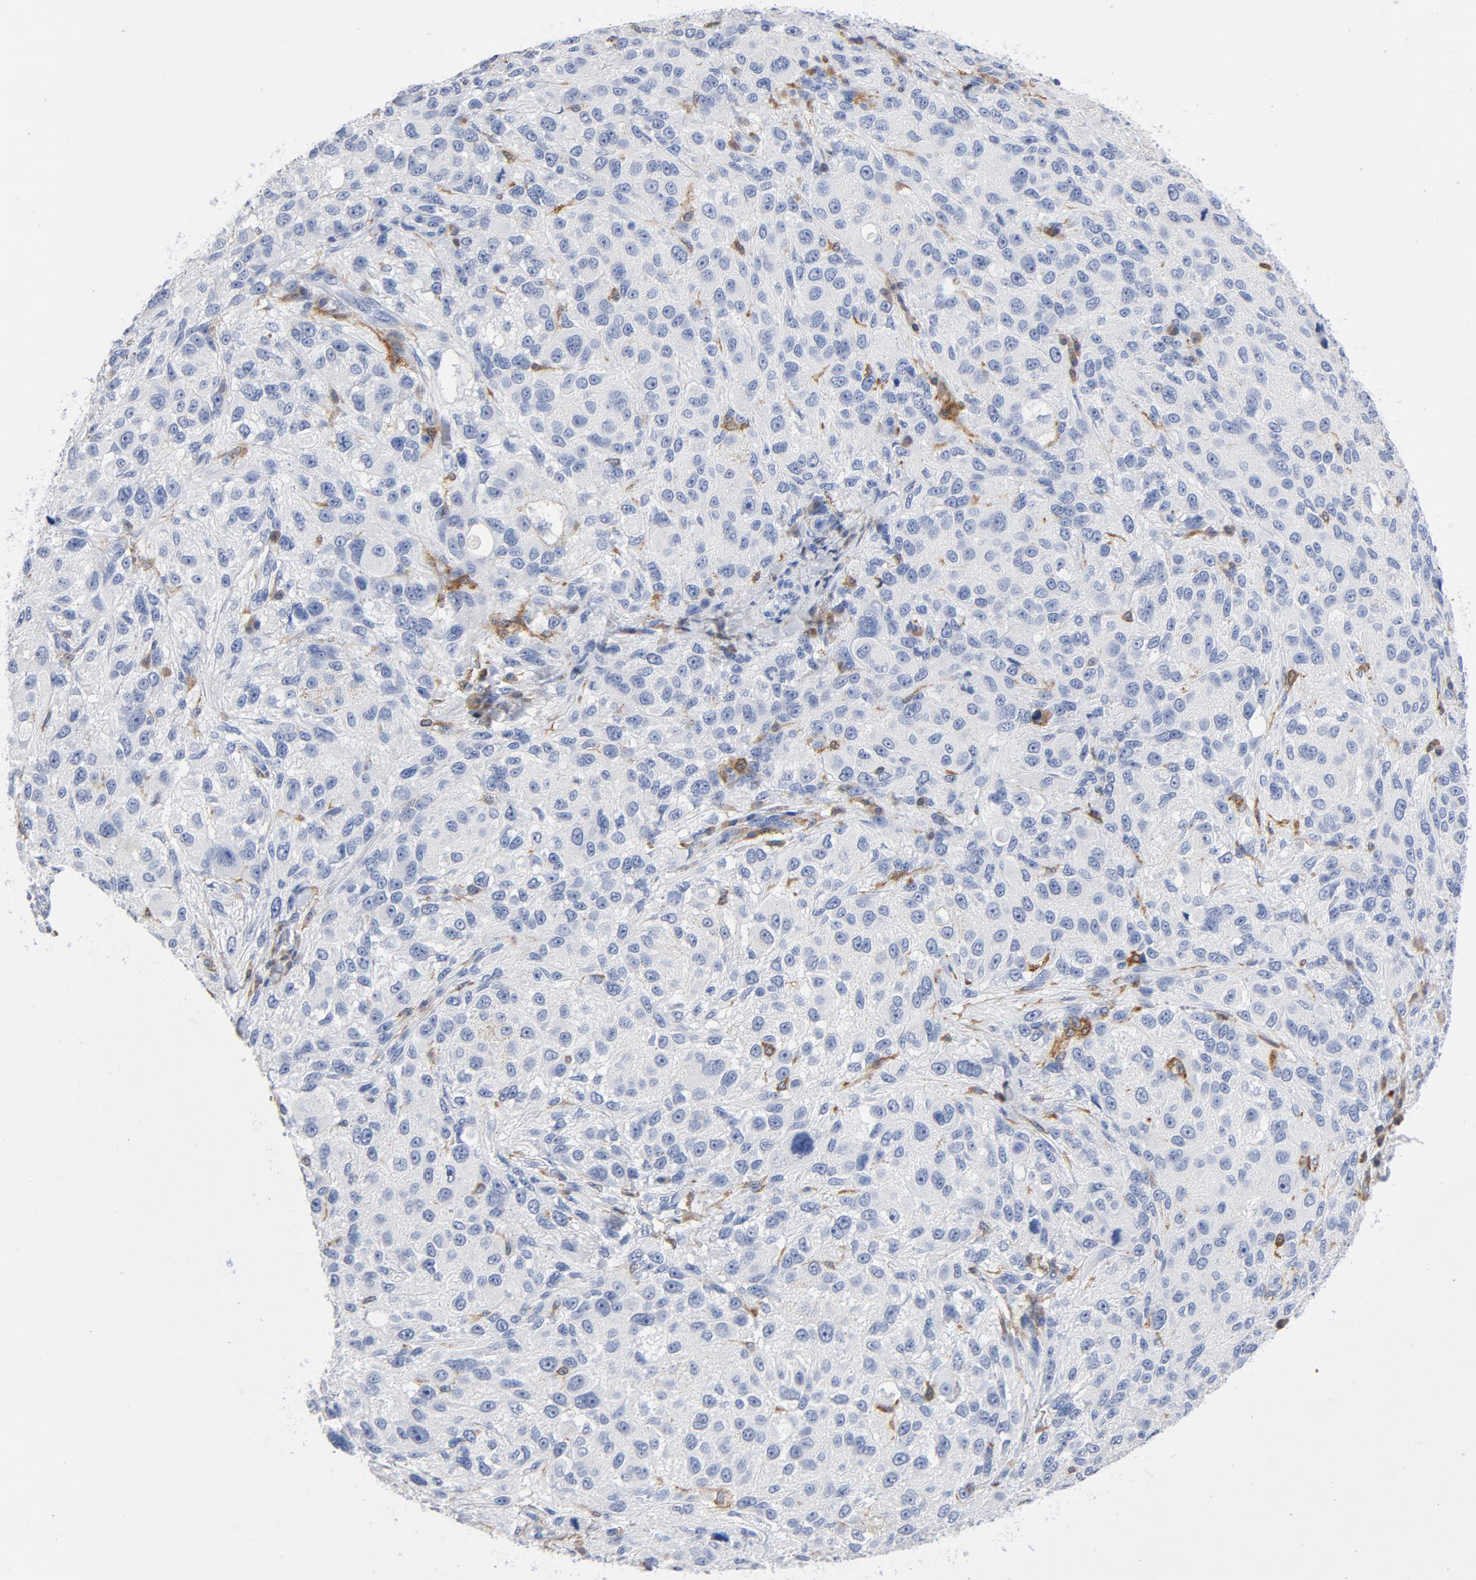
{"staining": {"intensity": "negative", "quantity": "none", "location": "none"}, "tissue": "melanoma", "cell_type": "Tumor cells", "image_type": "cancer", "snomed": [{"axis": "morphology", "description": "Necrosis, NOS"}, {"axis": "morphology", "description": "Malignant melanoma, NOS"}, {"axis": "topography", "description": "Skin"}], "caption": "DAB (3,3'-diaminobenzidine) immunohistochemical staining of melanoma demonstrates no significant expression in tumor cells.", "gene": "NCF1", "patient": {"sex": "female", "age": 87}}